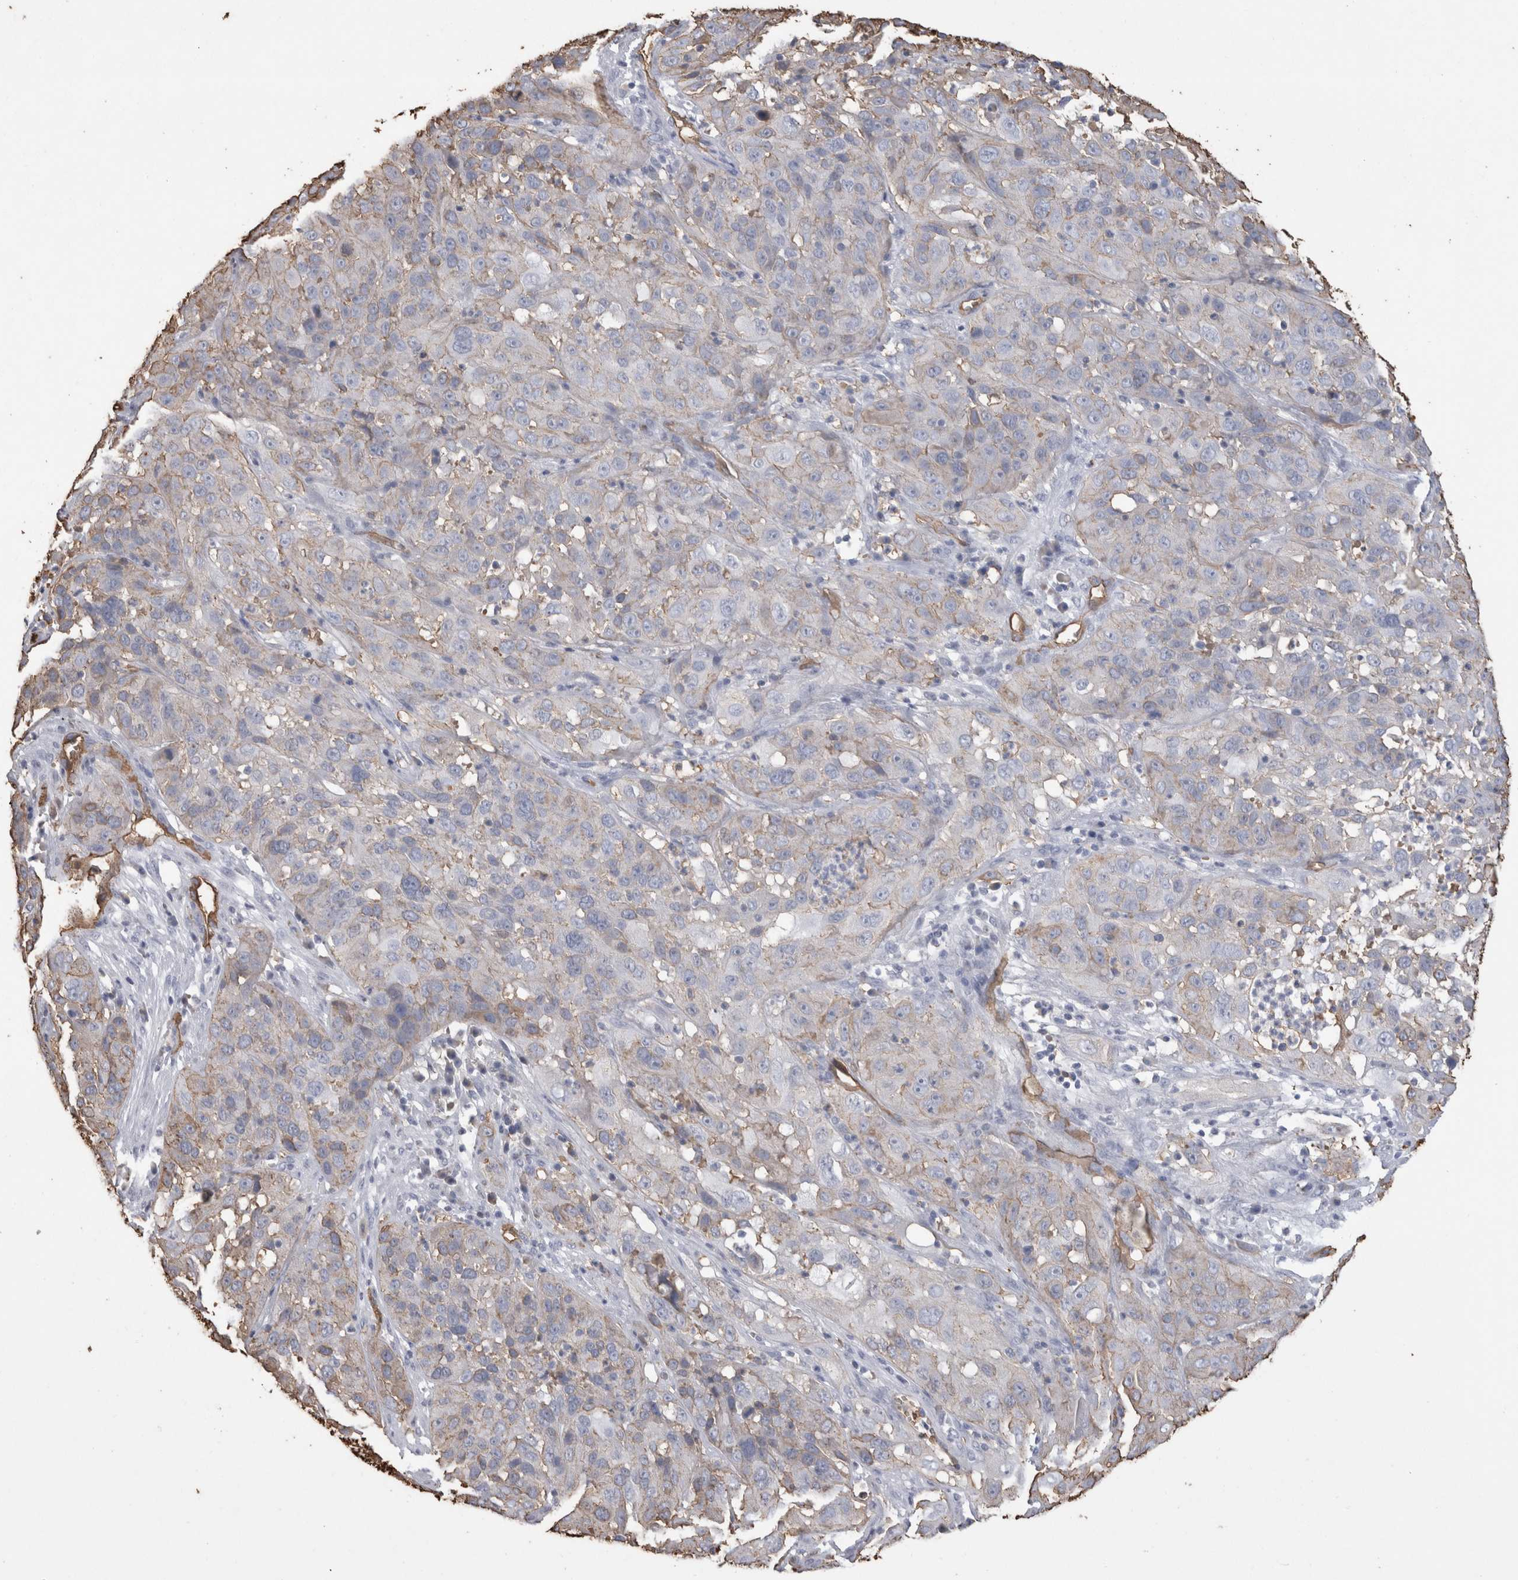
{"staining": {"intensity": "weak", "quantity": "<25%", "location": "cytoplasmic/membranous"}, "tissue": "cervical cancer", "cell_type": "Tumor cells", "image_type": "cancer", "snomed": [{"axis": "morphology", "description": "Squamous cell carcinoma, NOS"}, {"axis": "topography", "description": "Cervix"}], "caption": "This is an IHC image of squamous cell carcinoma (cervical). There is no staining in tumor cells.", "gene": "IL17RC", "patient": {"sex": "female", "age": 32}}